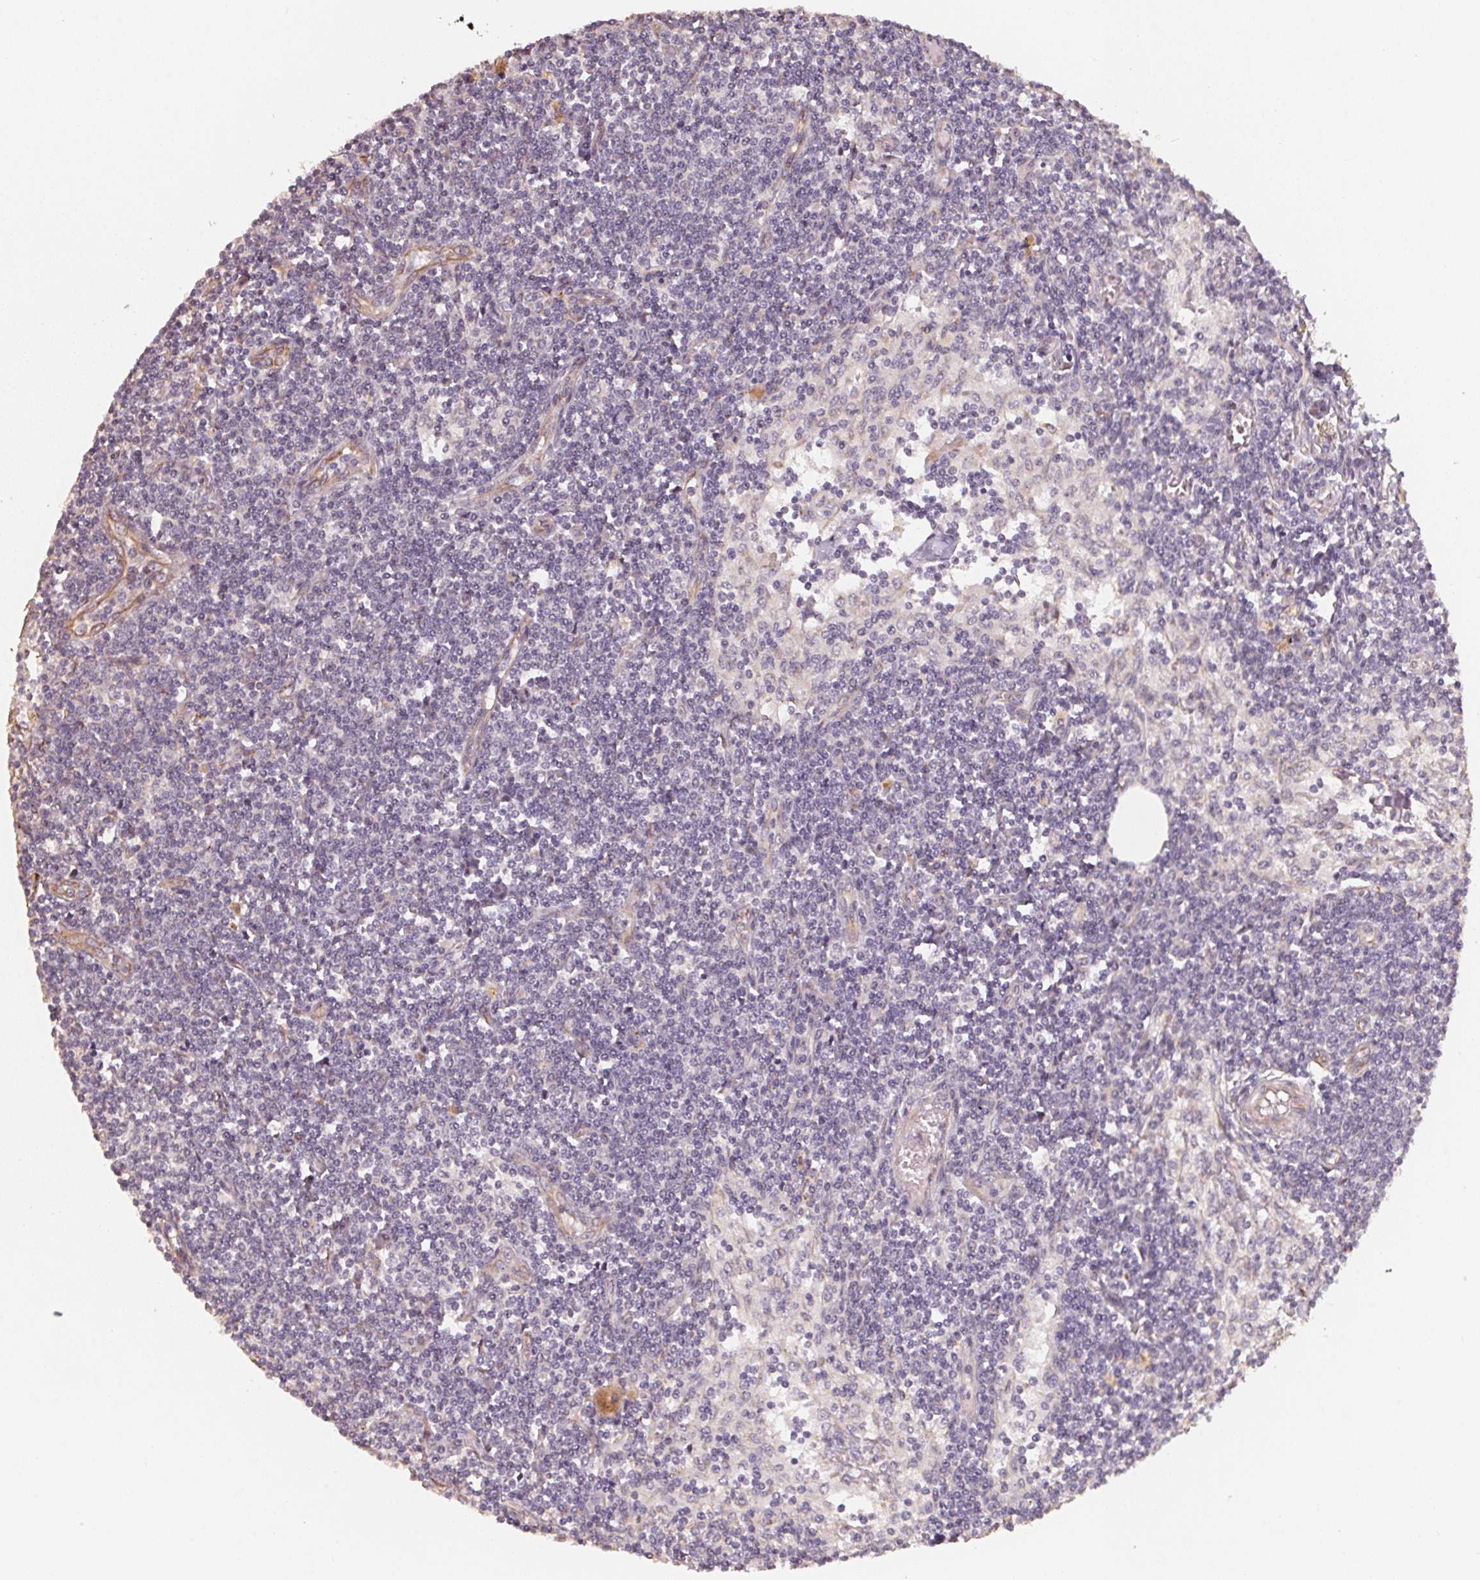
{"staining": {"intensity": "negative", "quantity": "none", "location": "none"}, "tissue": "lymph node", "cell_type": "Germinal center cells", "image_type": "normal", "snomed": [{"axis": "morphology", "description": "Normal tissue, NOS"}, {"axis": "topography", "description": "Lymph node"}], "caption": "DAB (3,3'-diaminobenzidine) immunohistochemical staining of benign lymph node demonstrates no significant staining in germinal center cells. The staining was performed using DAB to visualize the protein expression in brown, while the nuclei were stained in blue with hematoxylin (Magnification: 20x).", "gene": "TSPAN12", "patient": {"sex": "female", "age": 69}}